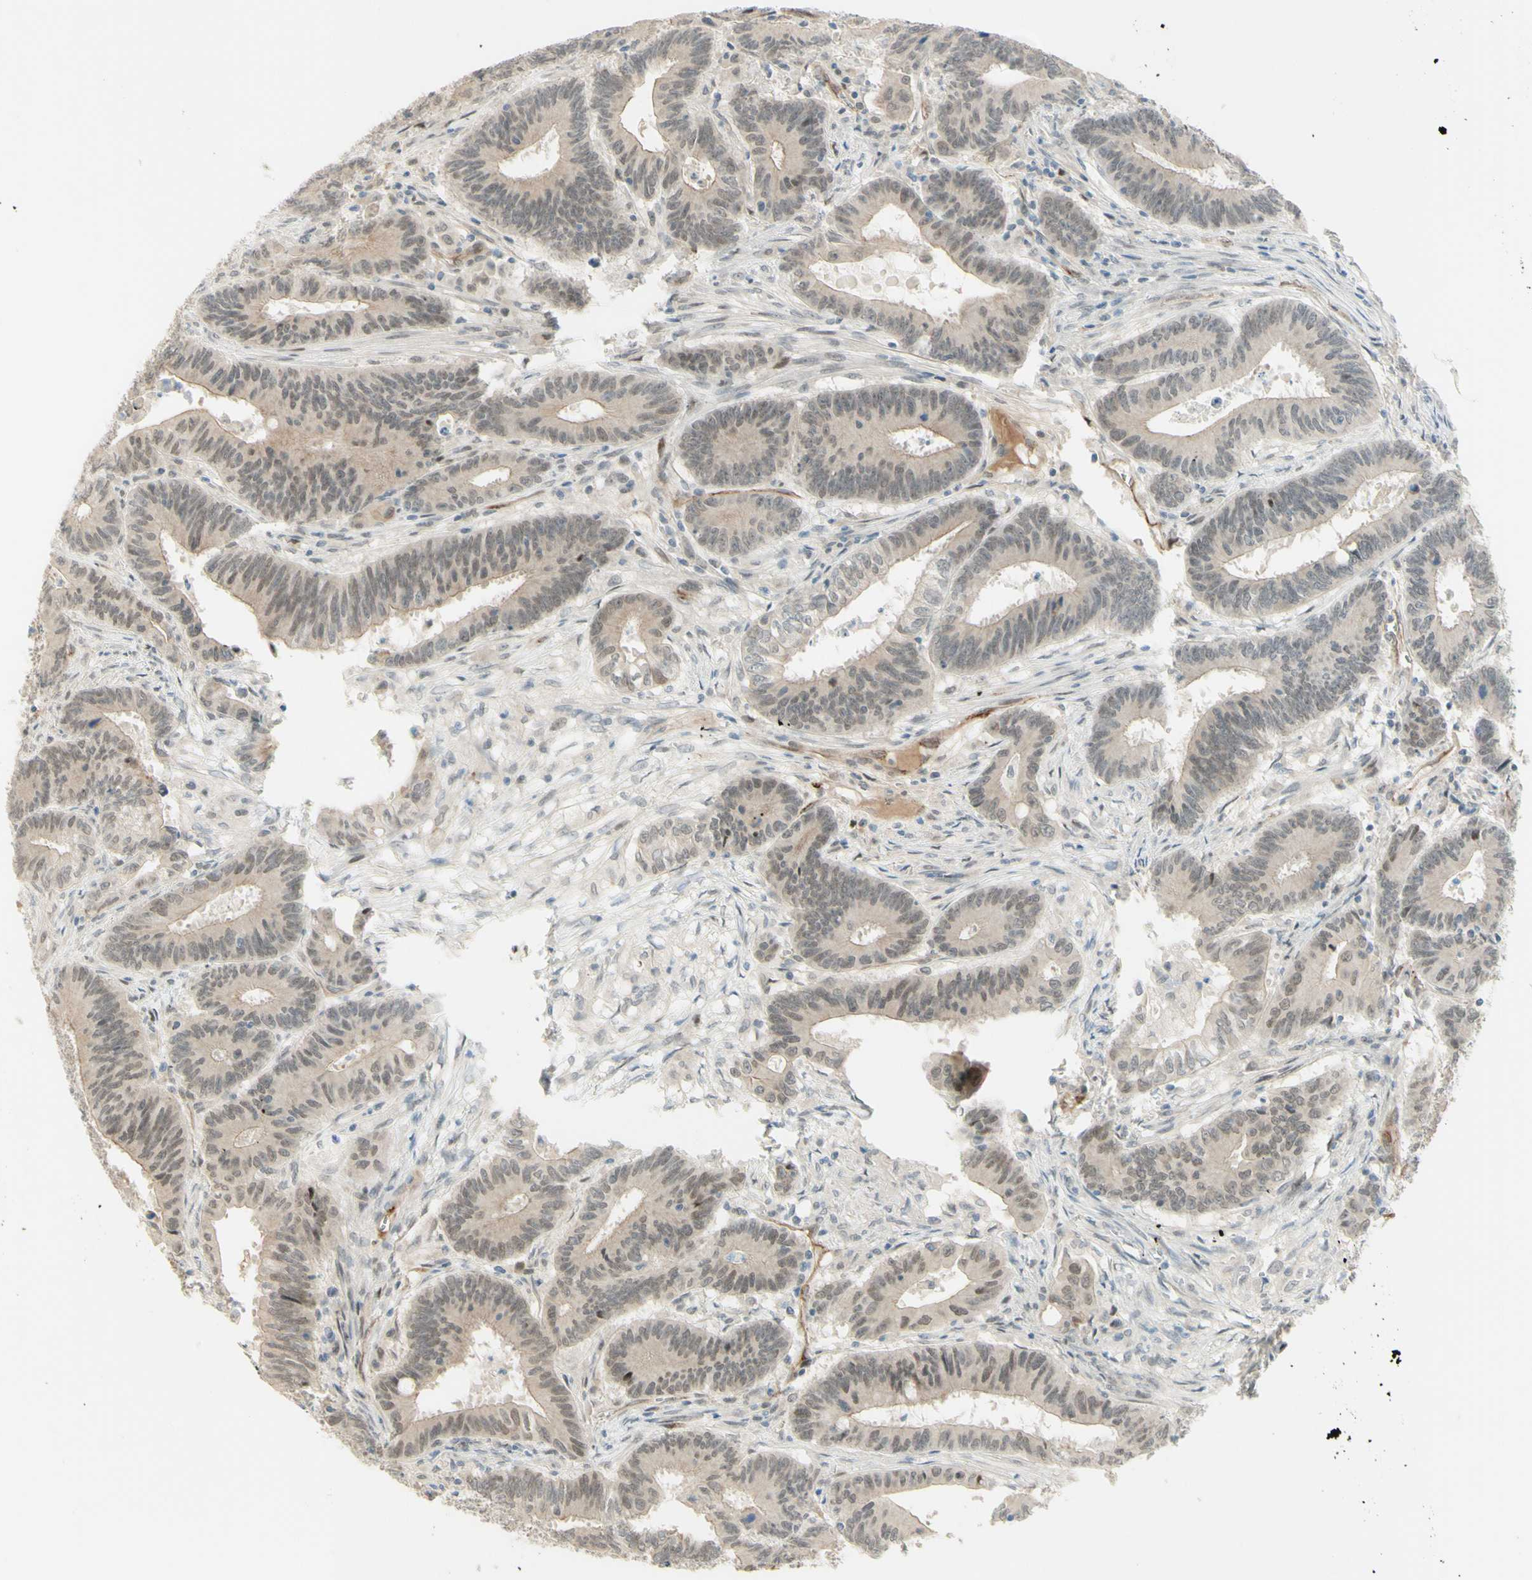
{"staining": {"intensity": "weak", "quantity": ">75%", "location": "cytoplasmic/membranous,nuclear"}, "tissue": "colorectal cancer", "cell_type": "Tumor cells", "image_type": "cancer", "snomed": [{"axis": "morphology", "description": "Adenocarcinoma, NOS"}, {"axis": "topography", "description": "Colon"}], "caption": "There is low levels of weak cytoplasmic/membranous and nuclear staining in tumor cells of colorectal cancer, as demonstrated by immunohistochemical staining (brown color).", "gene": "ANGPT2", "patient": {"sex": "male", "age": 45}}